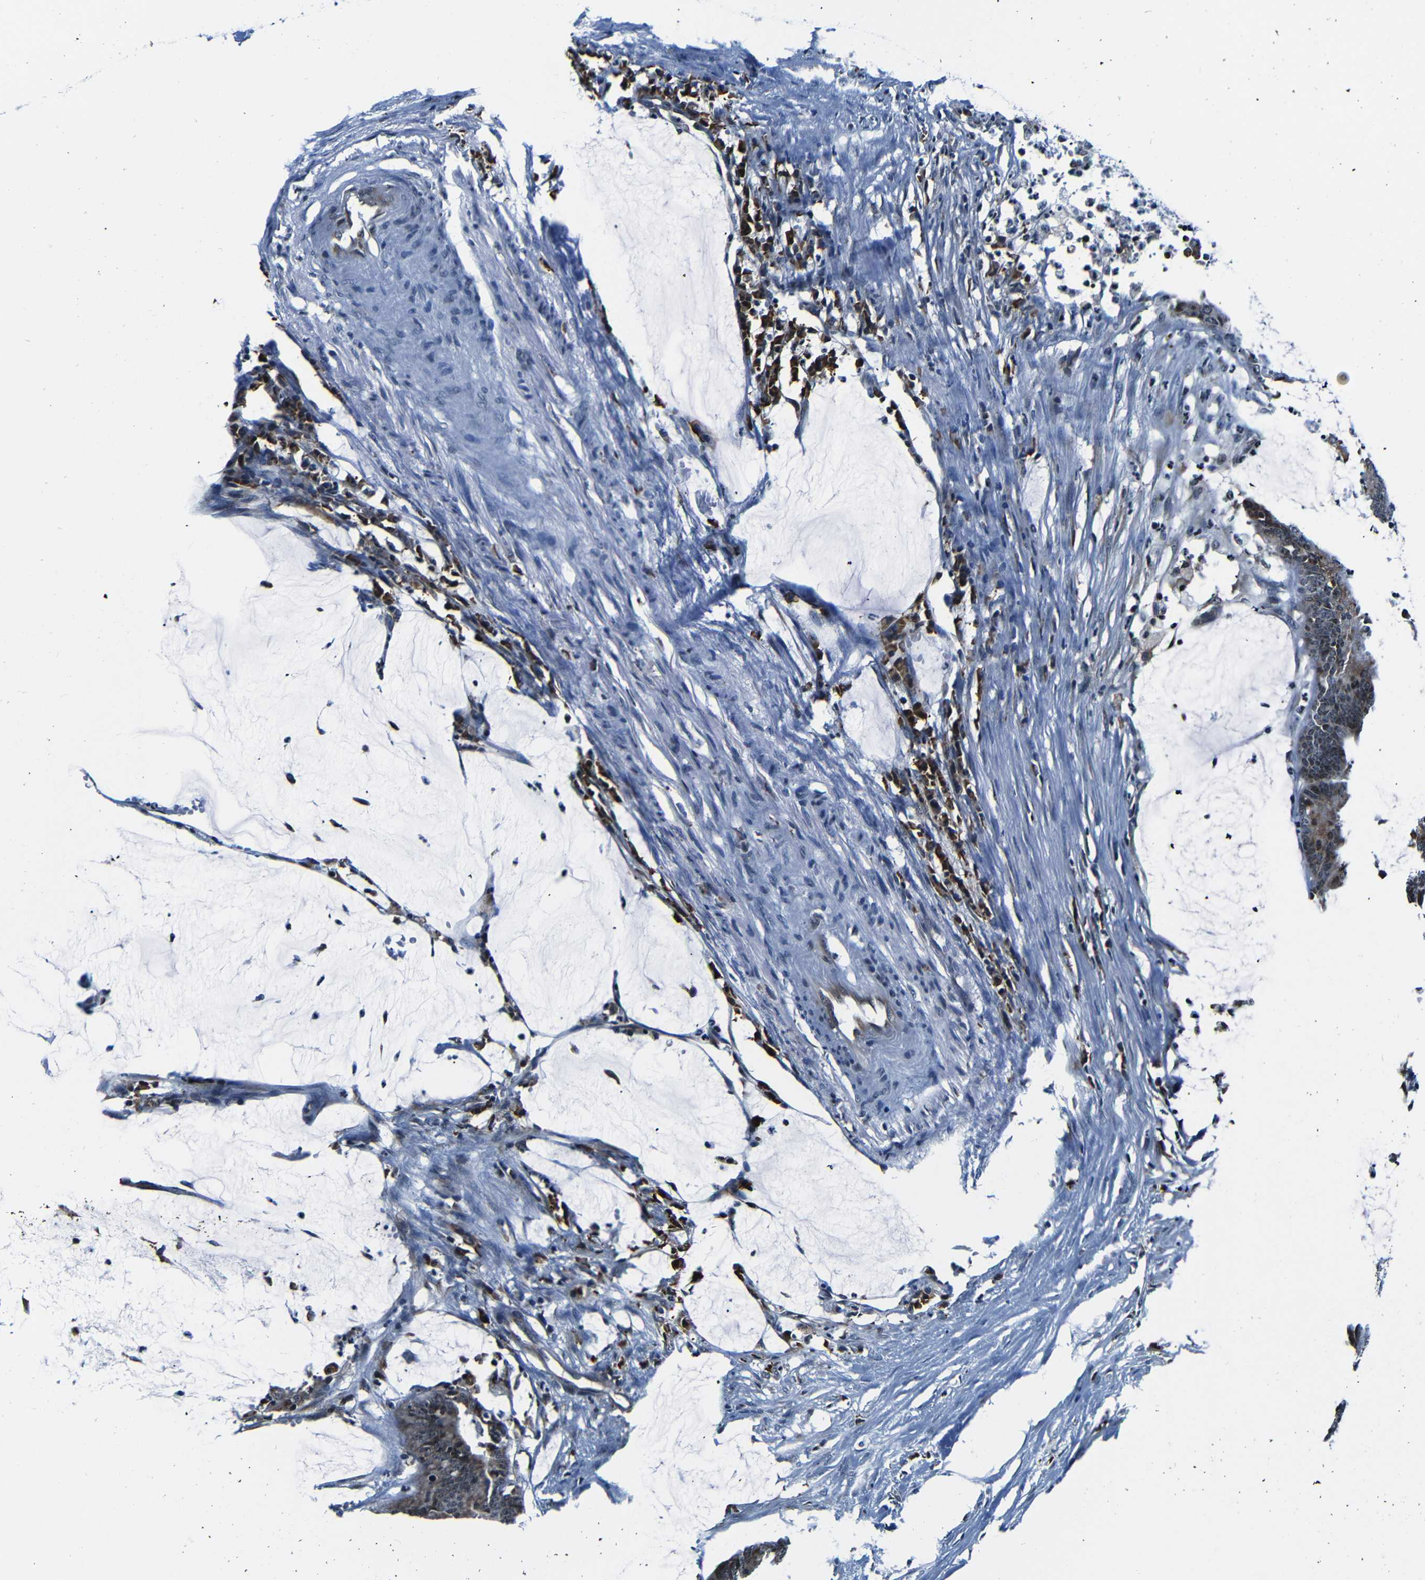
{"staining": {"intensity": "weak", "quantity": "25%-75%", "location": "cytoplasmic/membranous"}, "tissue": "colorectal cancer", "cell_type": "Tumor cells", "image_type": "cancer", "snomed": [{"axis": "morphology", "description": "Adenocarcinoma, NOS"}, {"axis": "topography", "description": "Rectum"}], "caption": "Human colorectal cancer stained with a protein marker displays weak staining in tumor cells.", "gene": "NCBP3", "patient": {"sex": "female", "age": 66}}